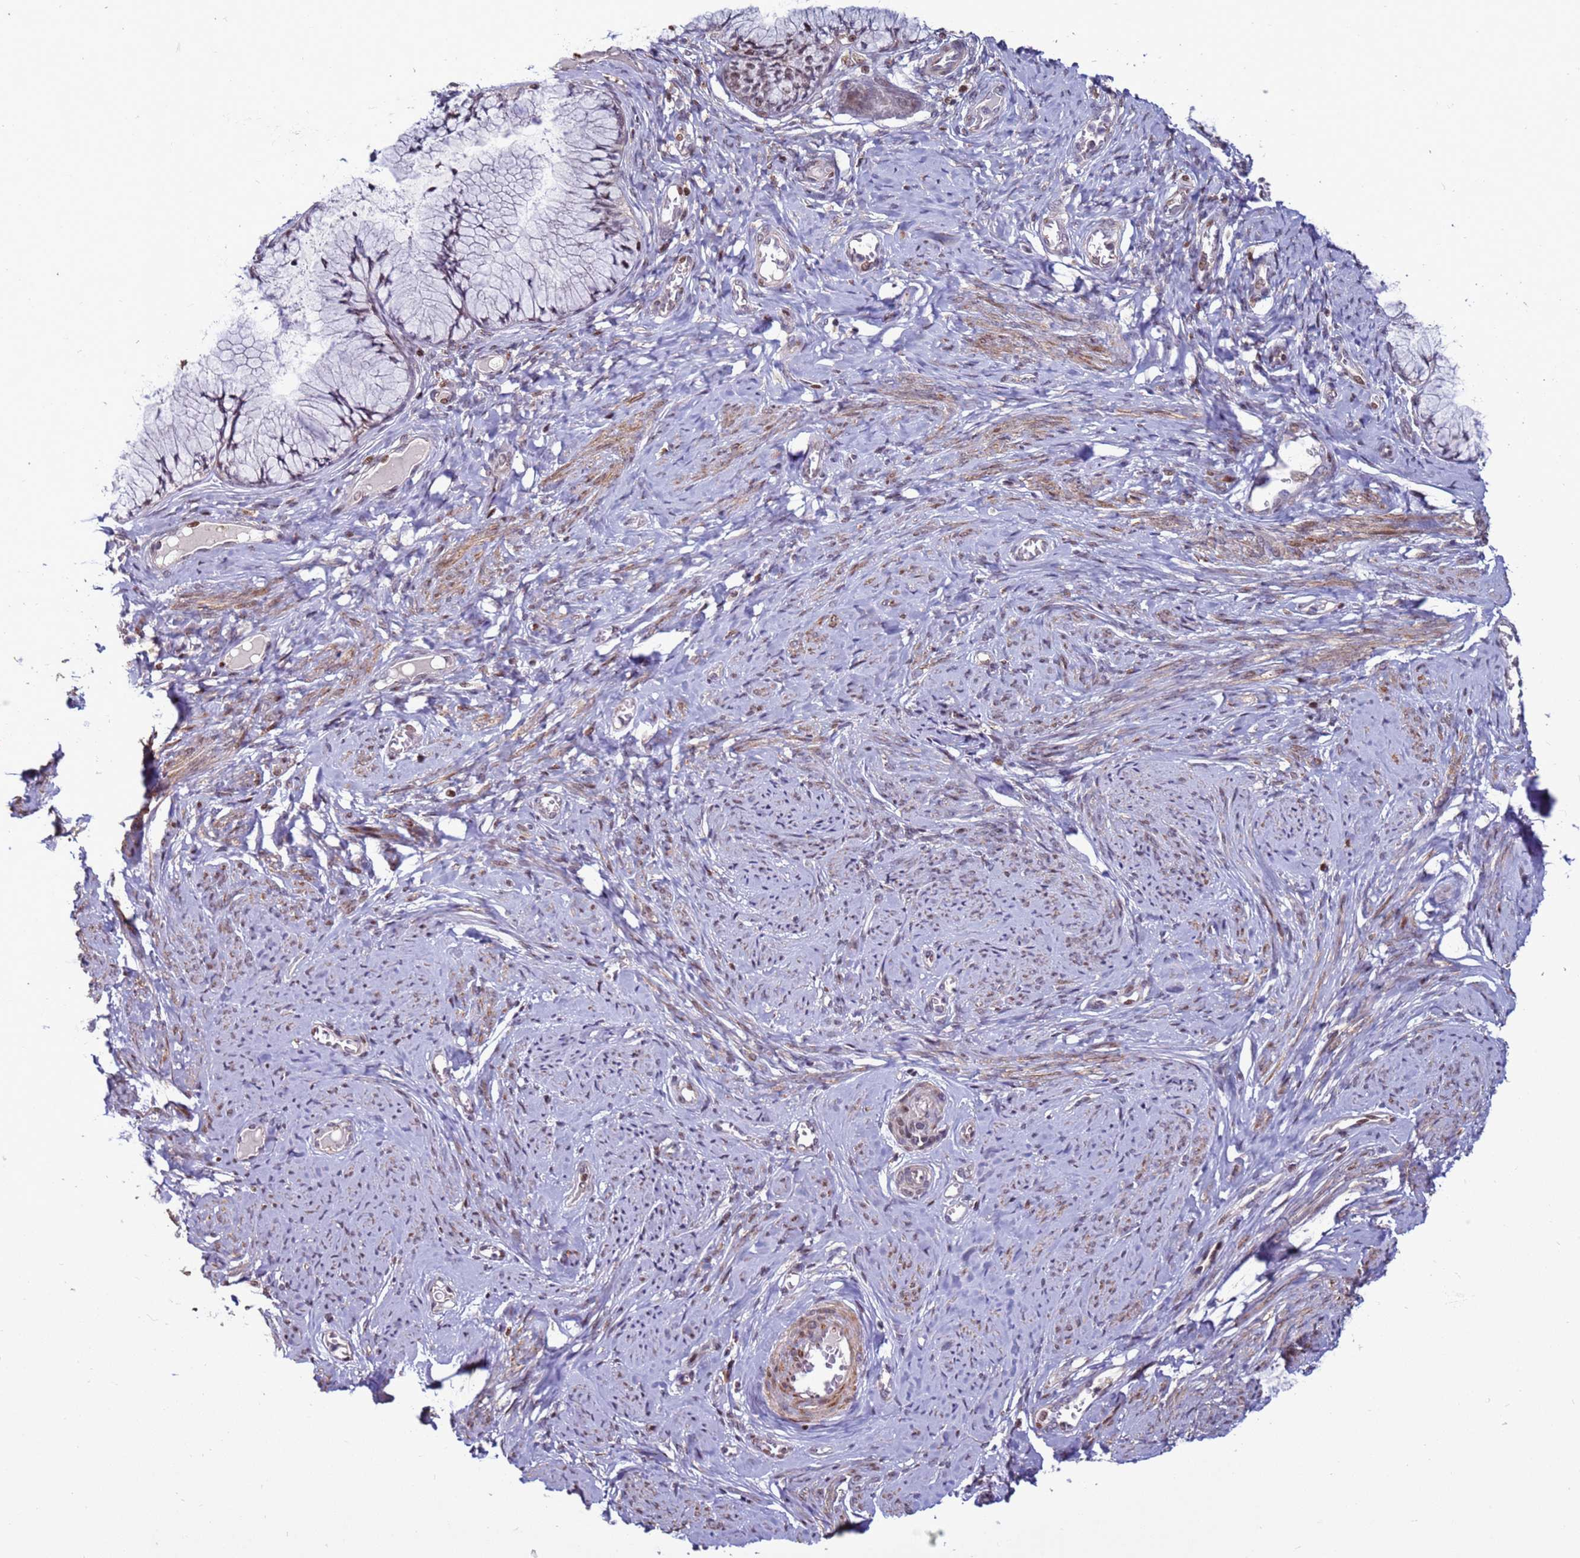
{"staining": {"intensity": "negative", "quantity": "none", "location": "none"}, "tissue": "cervix", "cell_type": "Glandular cells", "image_type": "normal", "snomed": [{"axis": "morphology", "description": "Normal tissue, NOS"}, {"axis": "topography", "description": "Cervix"}], "caption": "Immunohistochemical staining of benign cervix exhibits no significant staining in glandular cells.", "gene": "HGH1", "patient": {"sex": "female", "age": 42}}